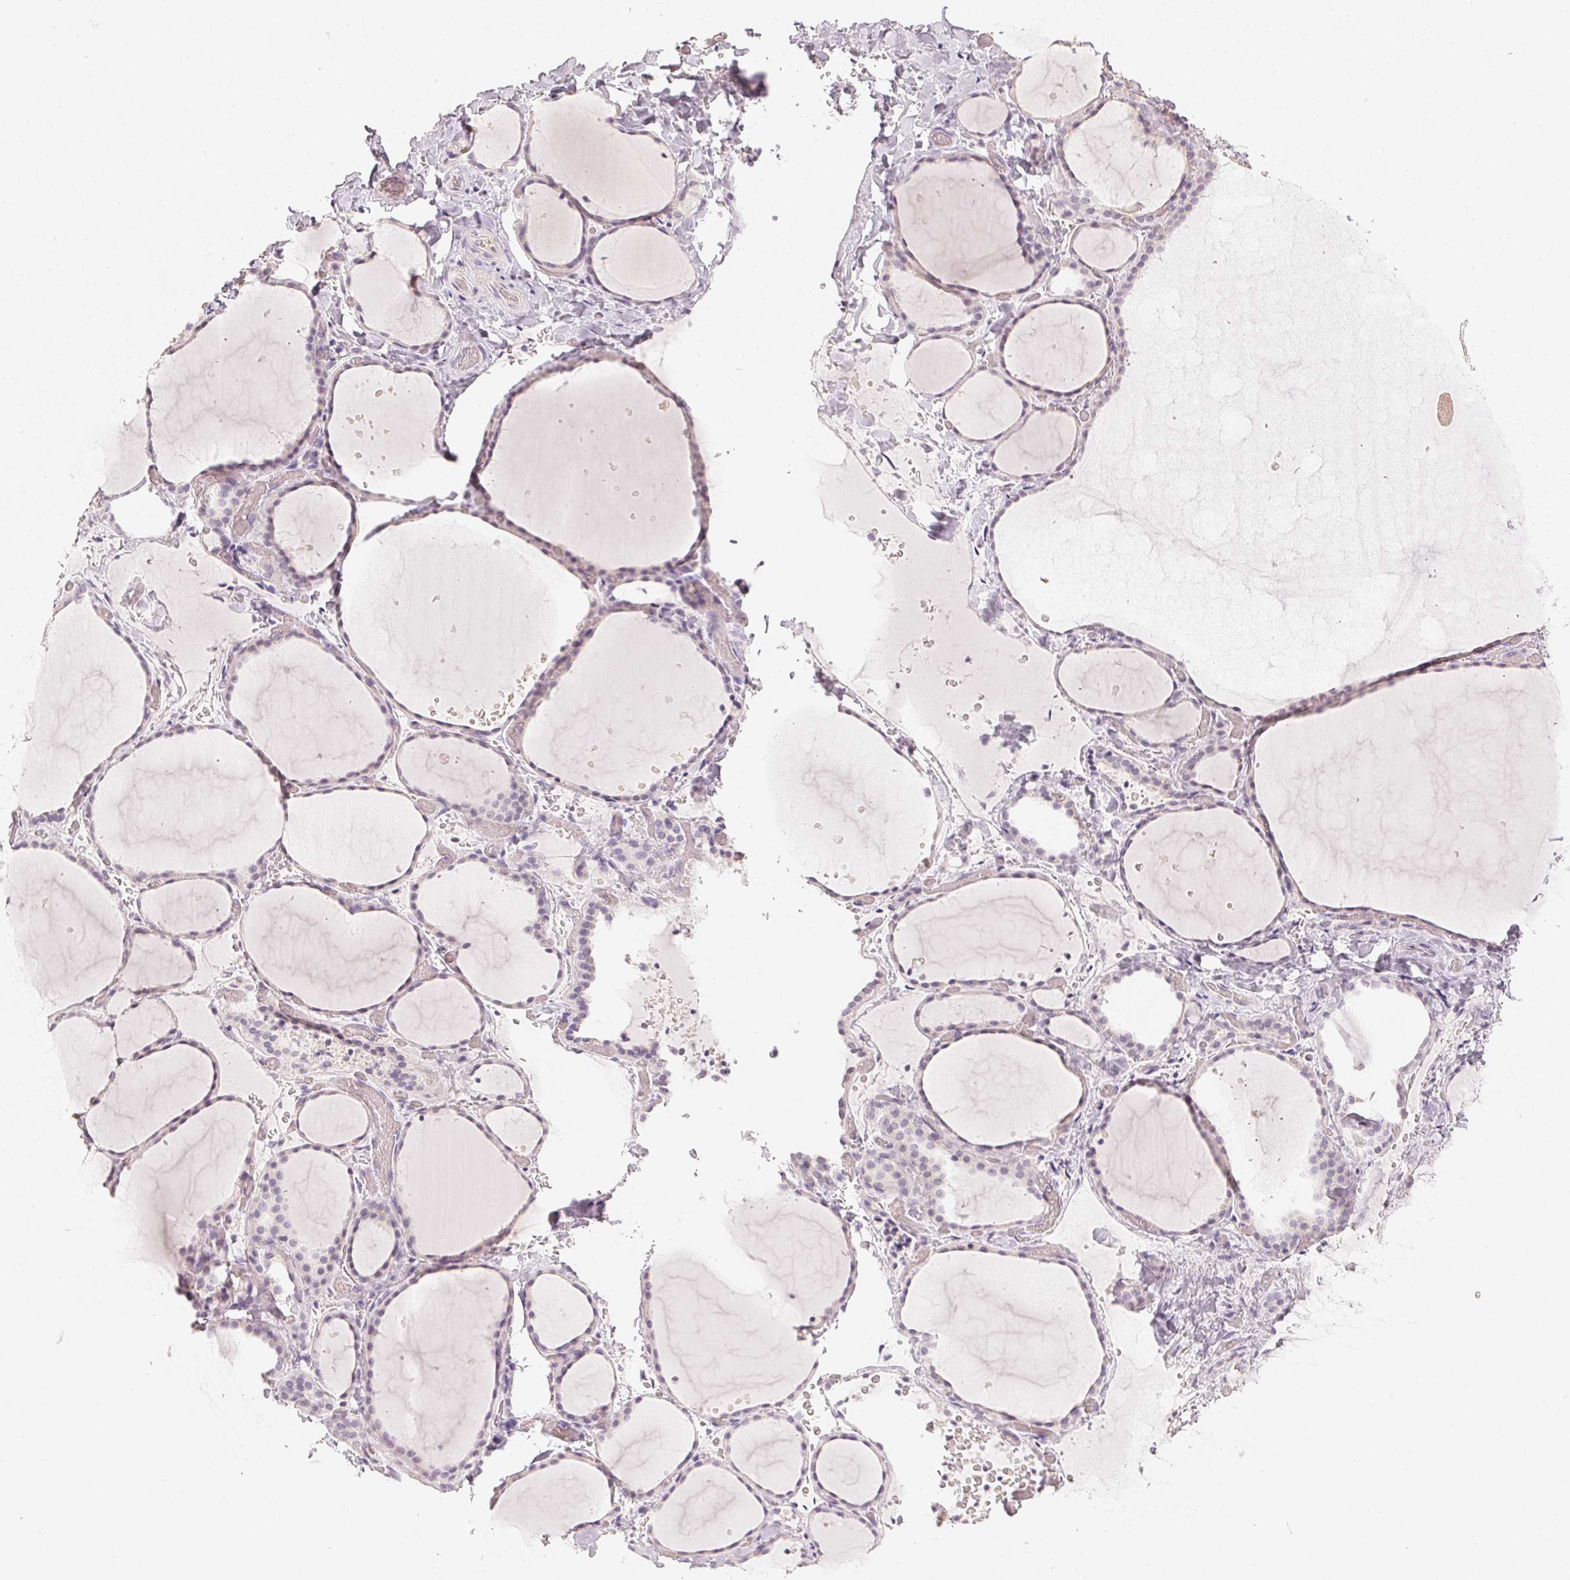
{"staining": {"intensity": "weak", "quantity": "25%-75%", "location": "cytoplasmic/membranous"}, "tissue": "thyroid gland", "cell_type": "Glandular cells", "image_type": "normal", "snomed": [{"axis": "morphology", "description": "Normal tissue, NOS"}, {"axis": "topography", "description": "Thyroid gland"}], "caption": "The image demonstrates immunohistochemical staining of benign thyroid gland. There is weak cytoplasmic/membranous staining is identified in approximately 25%-75% of glandular cells. (Brightfield microscopy of DAB IHC at high magnification).", "gene": "LVRN", "patient": {"sex": "female", "age": 36}}